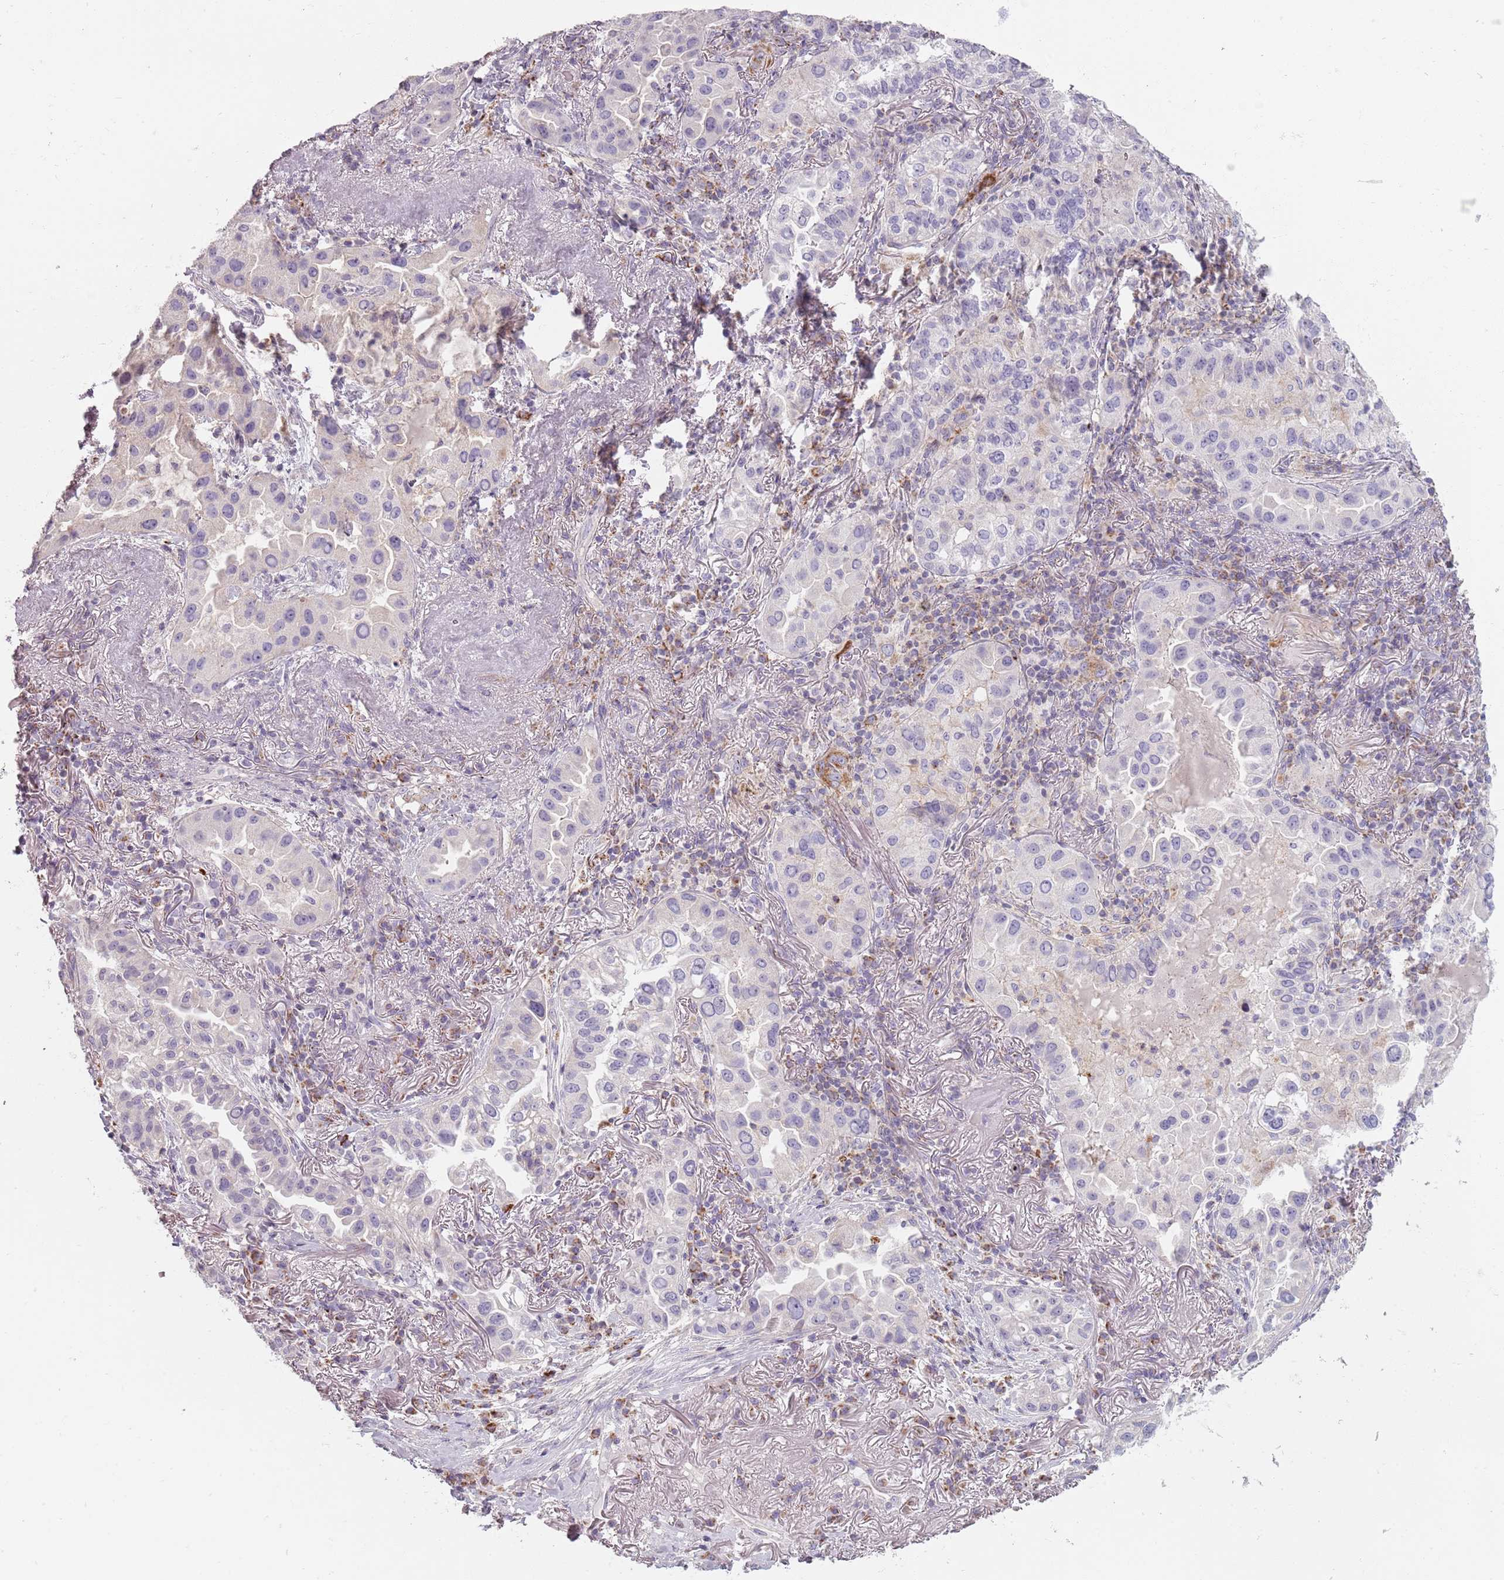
{"staining": {"intensity": "negative", "quantity": "none", "location": "none"}, "tissue": "lung cancer", "cell_type": "Tumor cells", "image_type": "cancer", "snomed": [{"axis": "morphology", "description": "Adenocarcinoma, NOS"}, {"axis": "topography", "description": "Lung"}], "caption": "Tumor cells are negative for protein expression in human lung cancer (adenocarcinoma). Brightfield microscopy of immunohistochemistry stained with DAB (brown) and hematoxylin (blue), captured at high magnification.", "gene": "SYNGR3", "patient": {"sex": "female", "age": 69}}